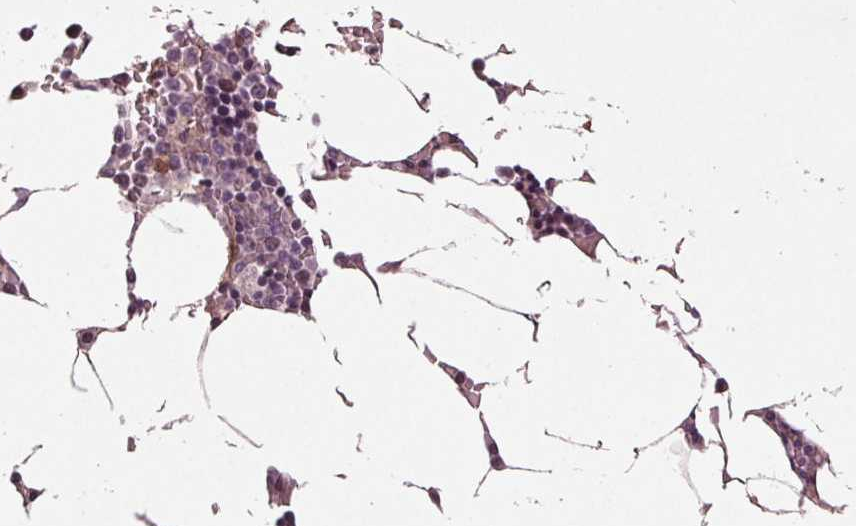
{"staining": {"intensity": "negative", "quantity": "none", "location": "none"}, "tissue": "bone marrow", "cell_type": "Hematopoietic cells", "image_type": "normal", "snomed": [{"axis": "morphology", "description": "Normal tissue, NOS"}, {"axis": "topography", "description": "Bone marrow"}], "caption": "This is an IHC micrograph of normal bone marrow. There is no expression in hematopoietic cells.", "gene": "ZNF605", "patient": {"sex": "female", "age": 52}}